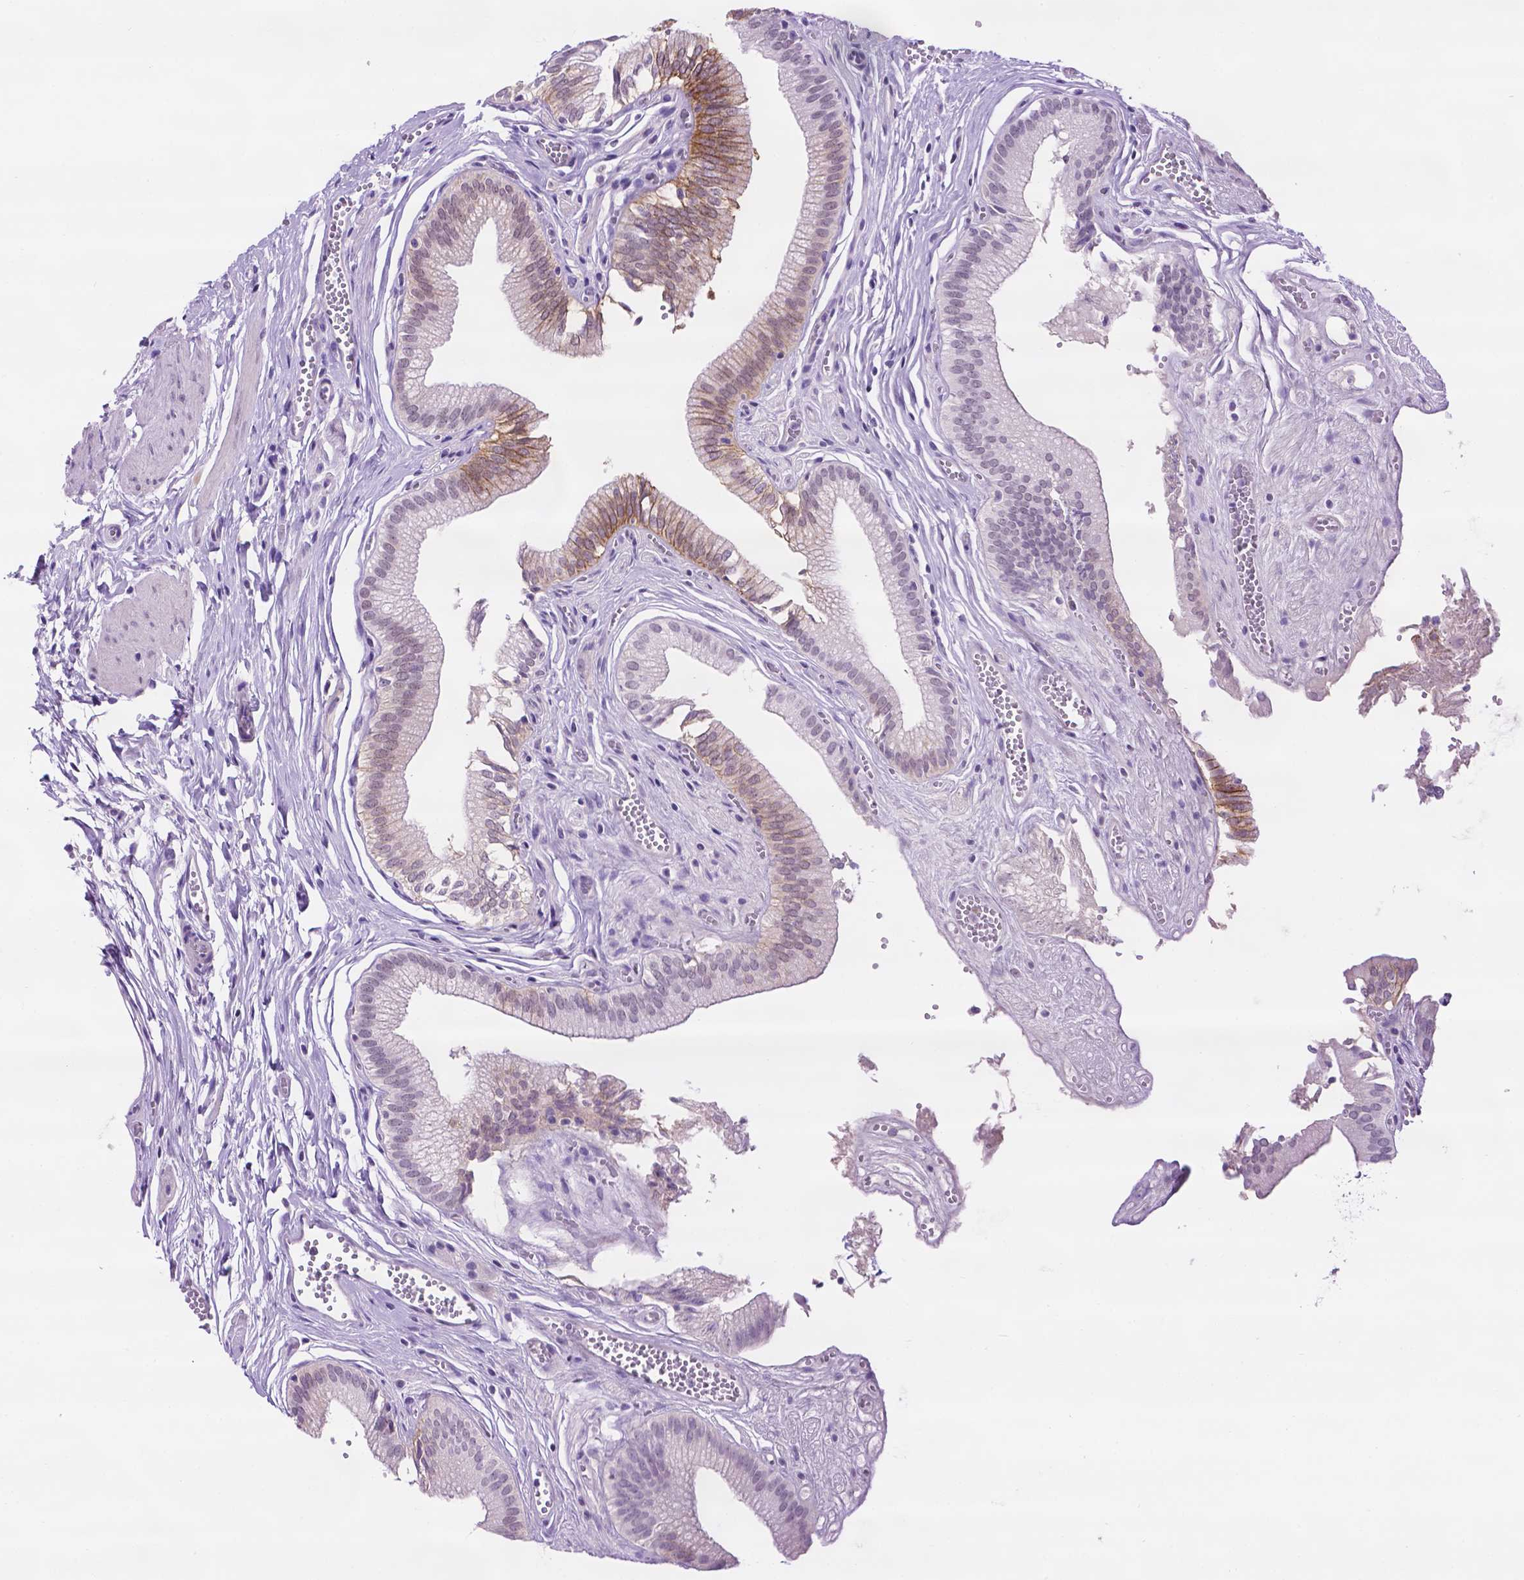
{"staining": {"intensity": "weak", "quantity": "25%-75%", "location": "cytoplasmic/membranous"}, "tissue": "gallbladder", "cell_type": "Glandular cells", "image_type": "normal", "snomed": [{"axis": "morphology", "description": "Normal tissue, NOS"}, {"axis": "topography", "description": "Gallbladder"}, {"axis": "topography", "description": "Peripheral nerve tissue"}], "caption": "Weak cytoplasmic/membranous expression for a protein is appreciated in approximately 25%-75% of glandular cells of normal gallbladder using immunohistochemistry.", "gene": "TACSTD2", "patient": {"sex": "male", "age": 17}}